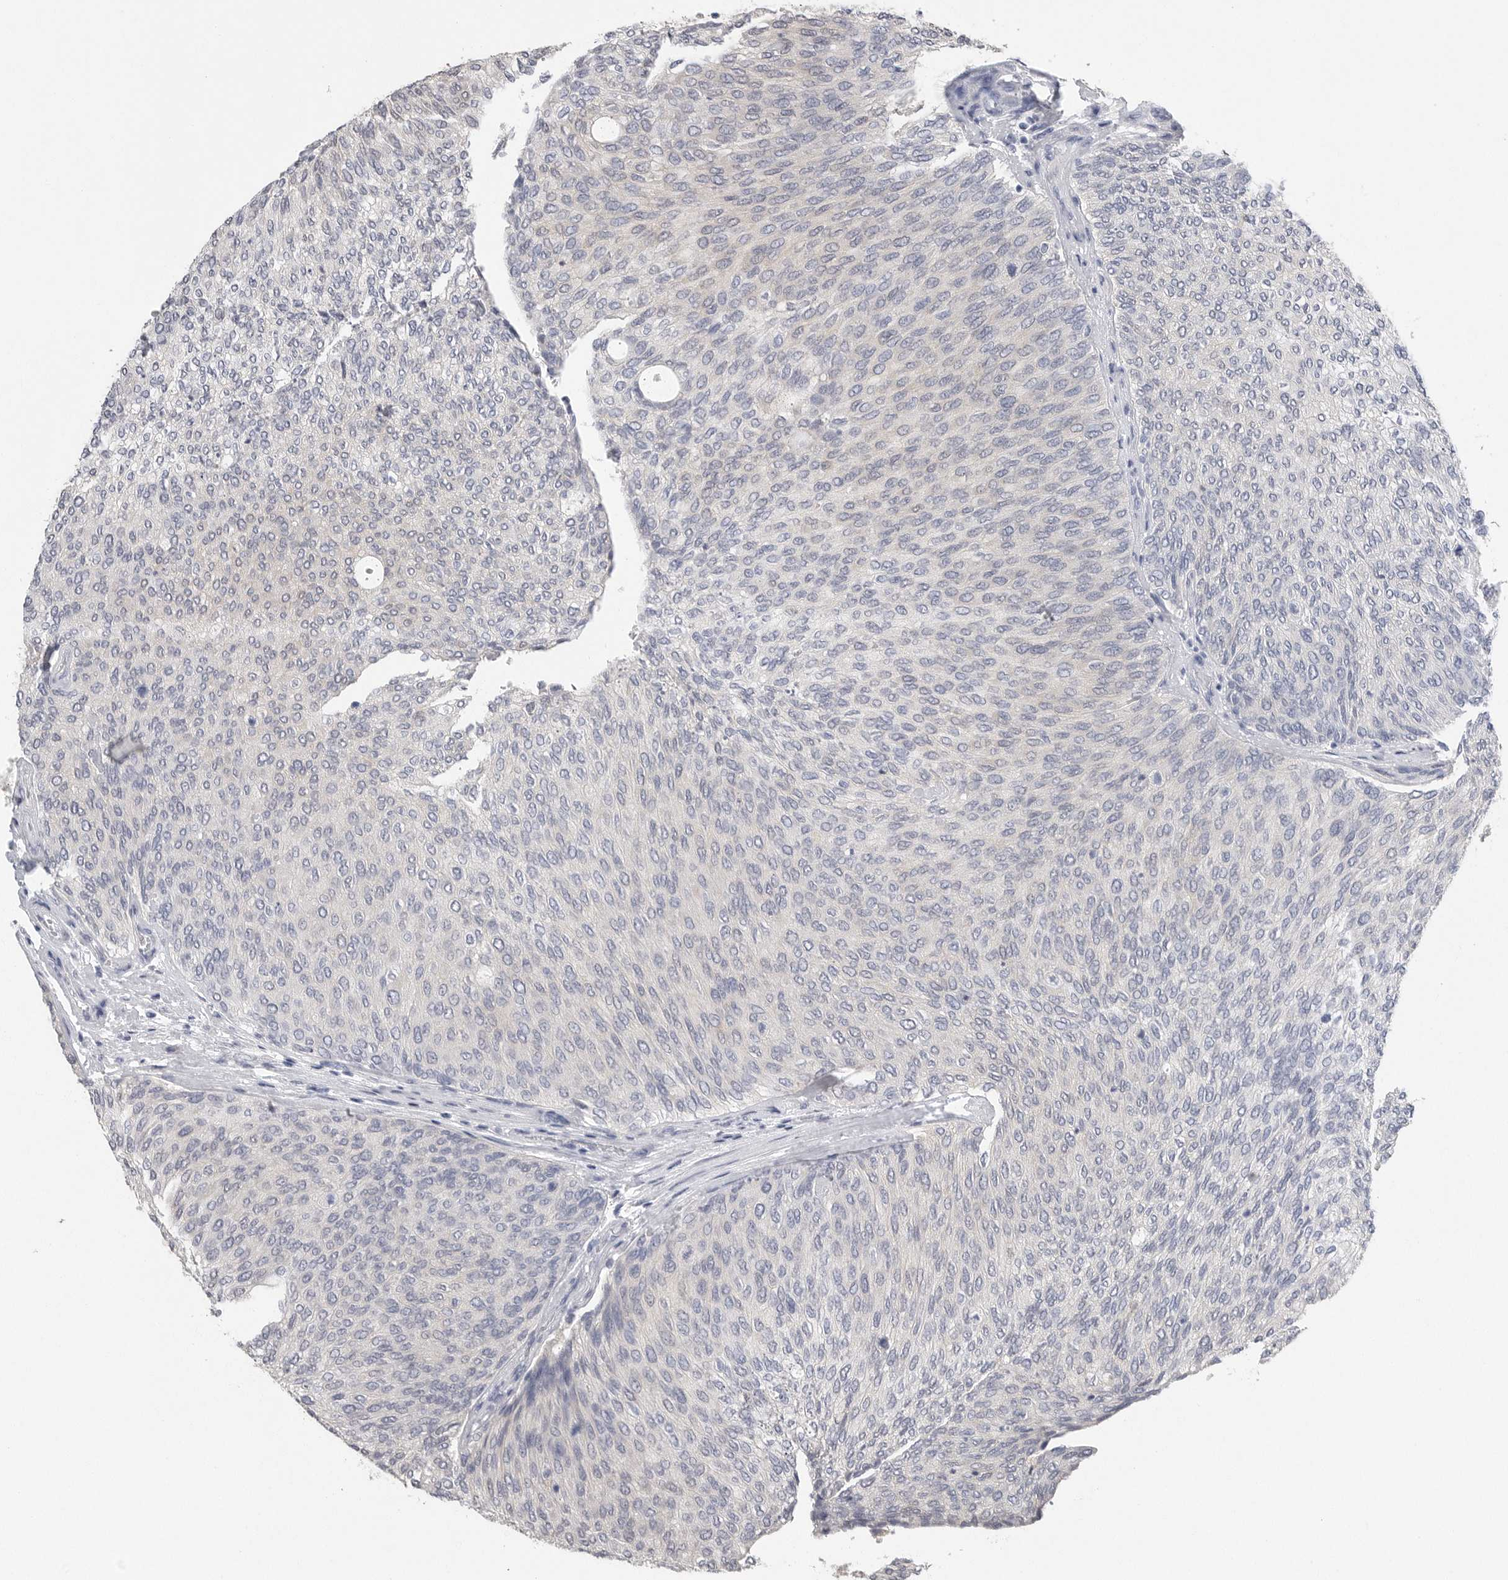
{"staining": {"intensity": "negative", "quantity": "none", "location": "none"}, "tissue": "urothelial cancer", "cell_type": "Tumor cells", "image_type": "cancer", "snomed": [{"axis": "morphology", "description": "Urothelial carcinoma, Low grade"}, {"axis": "topography", "description": "Urinary bladder"}], "caption": "Tumor cells show no significant expression in low-grade urothelial carcinoma.", "gene": "FABP6", "patient": {"sex": "female", "age": 79}}